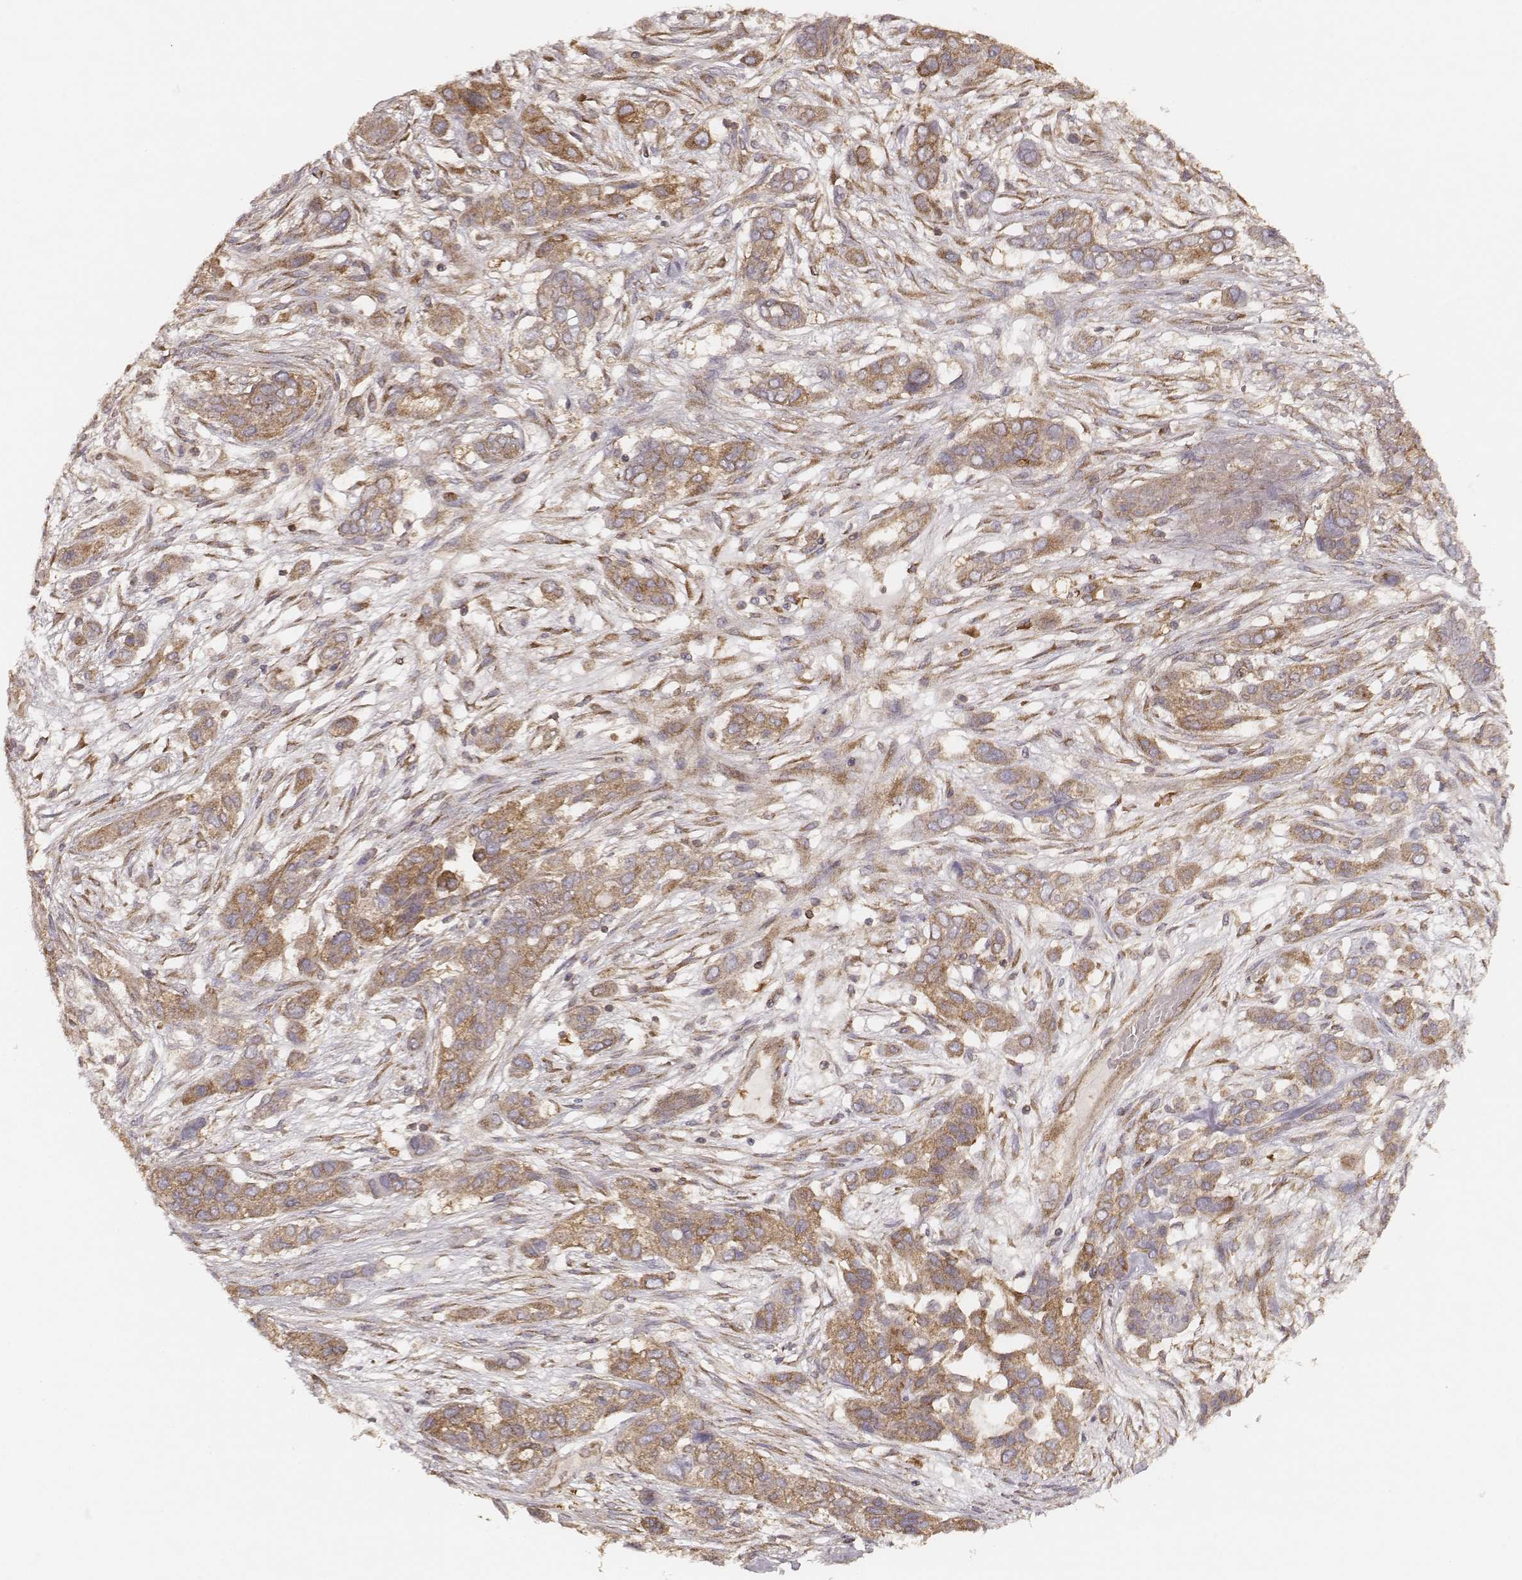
{"staining": {"intensity": "moderate", "quantity": ">75%", "location": "cytoplasmic/membranous"}, "tissue": "lung cancer", "cell_type": "Tumor cells", "image_type": "cancer", "snomed": [{"axis": "morphology", "description": "Squamous cell carcinoma, NOS"}, {"axis": "topography", "description": "Lung"}], "caption": "Brown immunohistochemical staining in squamous cell carcinoma (lung) exhibits moderate cytoplasmic/membranous positivity in about >75% of tumor cells.", "gene": "CARS1", "patient": {"sex": "female", "age": 70}}